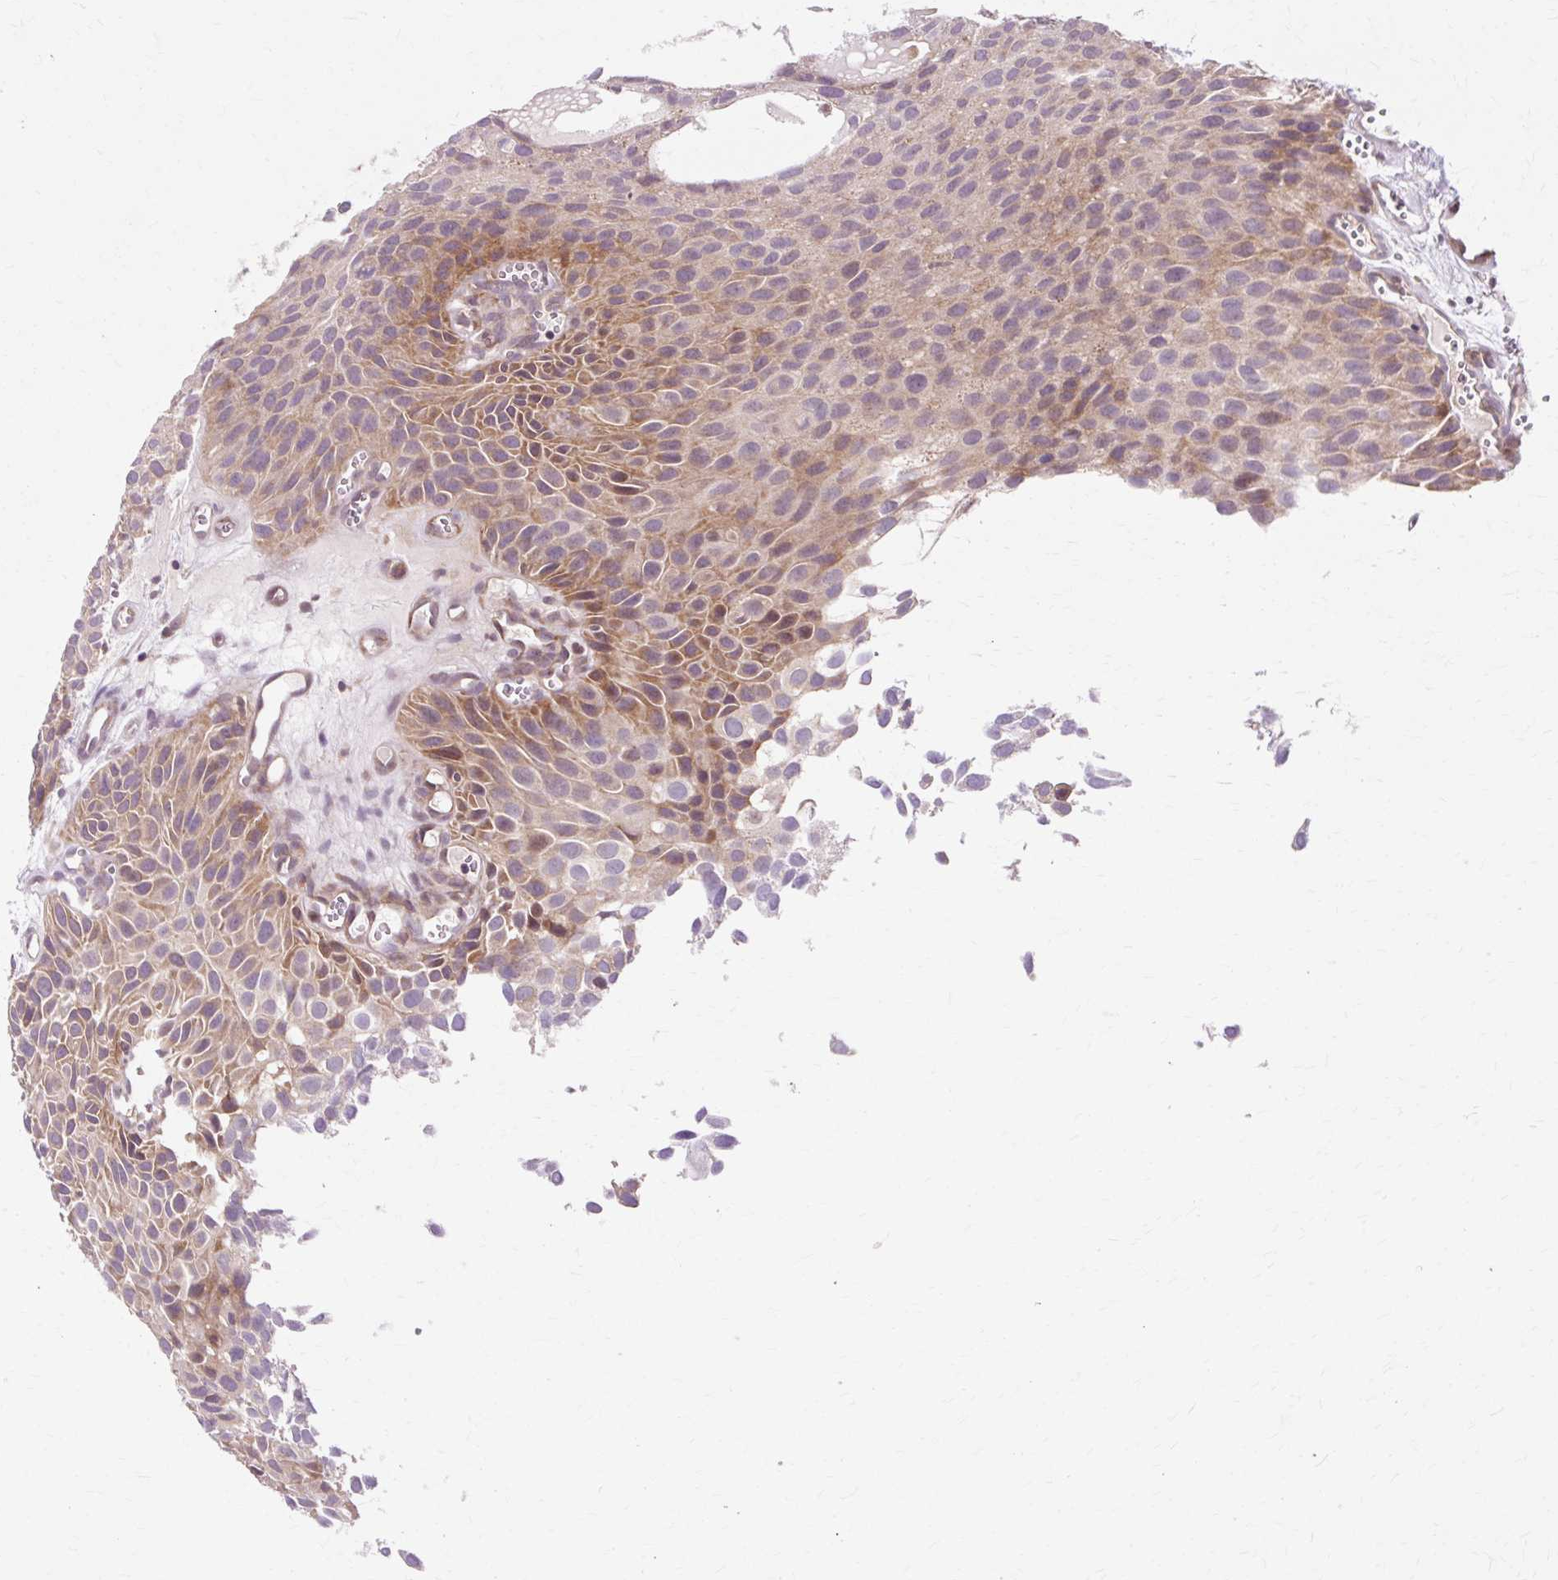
{"staining": {"intensity": "moderate", "quantity": ">75%", "location": "cytoplasmic/membranous"}, "tissue": "urothelial cancer", "cell_type": "Tumor cells", "image_type": "cancer", "snomed": [{"axis": "morphology", "description": "Urothelial carcinoma, Low grade"}, {"axis": "topography", "description": "Urinary bladder"}], "caption": "A high-resolution photomicrograph shows IHC staining of urothelial cancer, which exhibits moderate cytoplasmic/membranous positivity in approximately >75% of tumor cells.", "gene": "GEMIN2", "patient": {"sex": "male", "age": 88}}